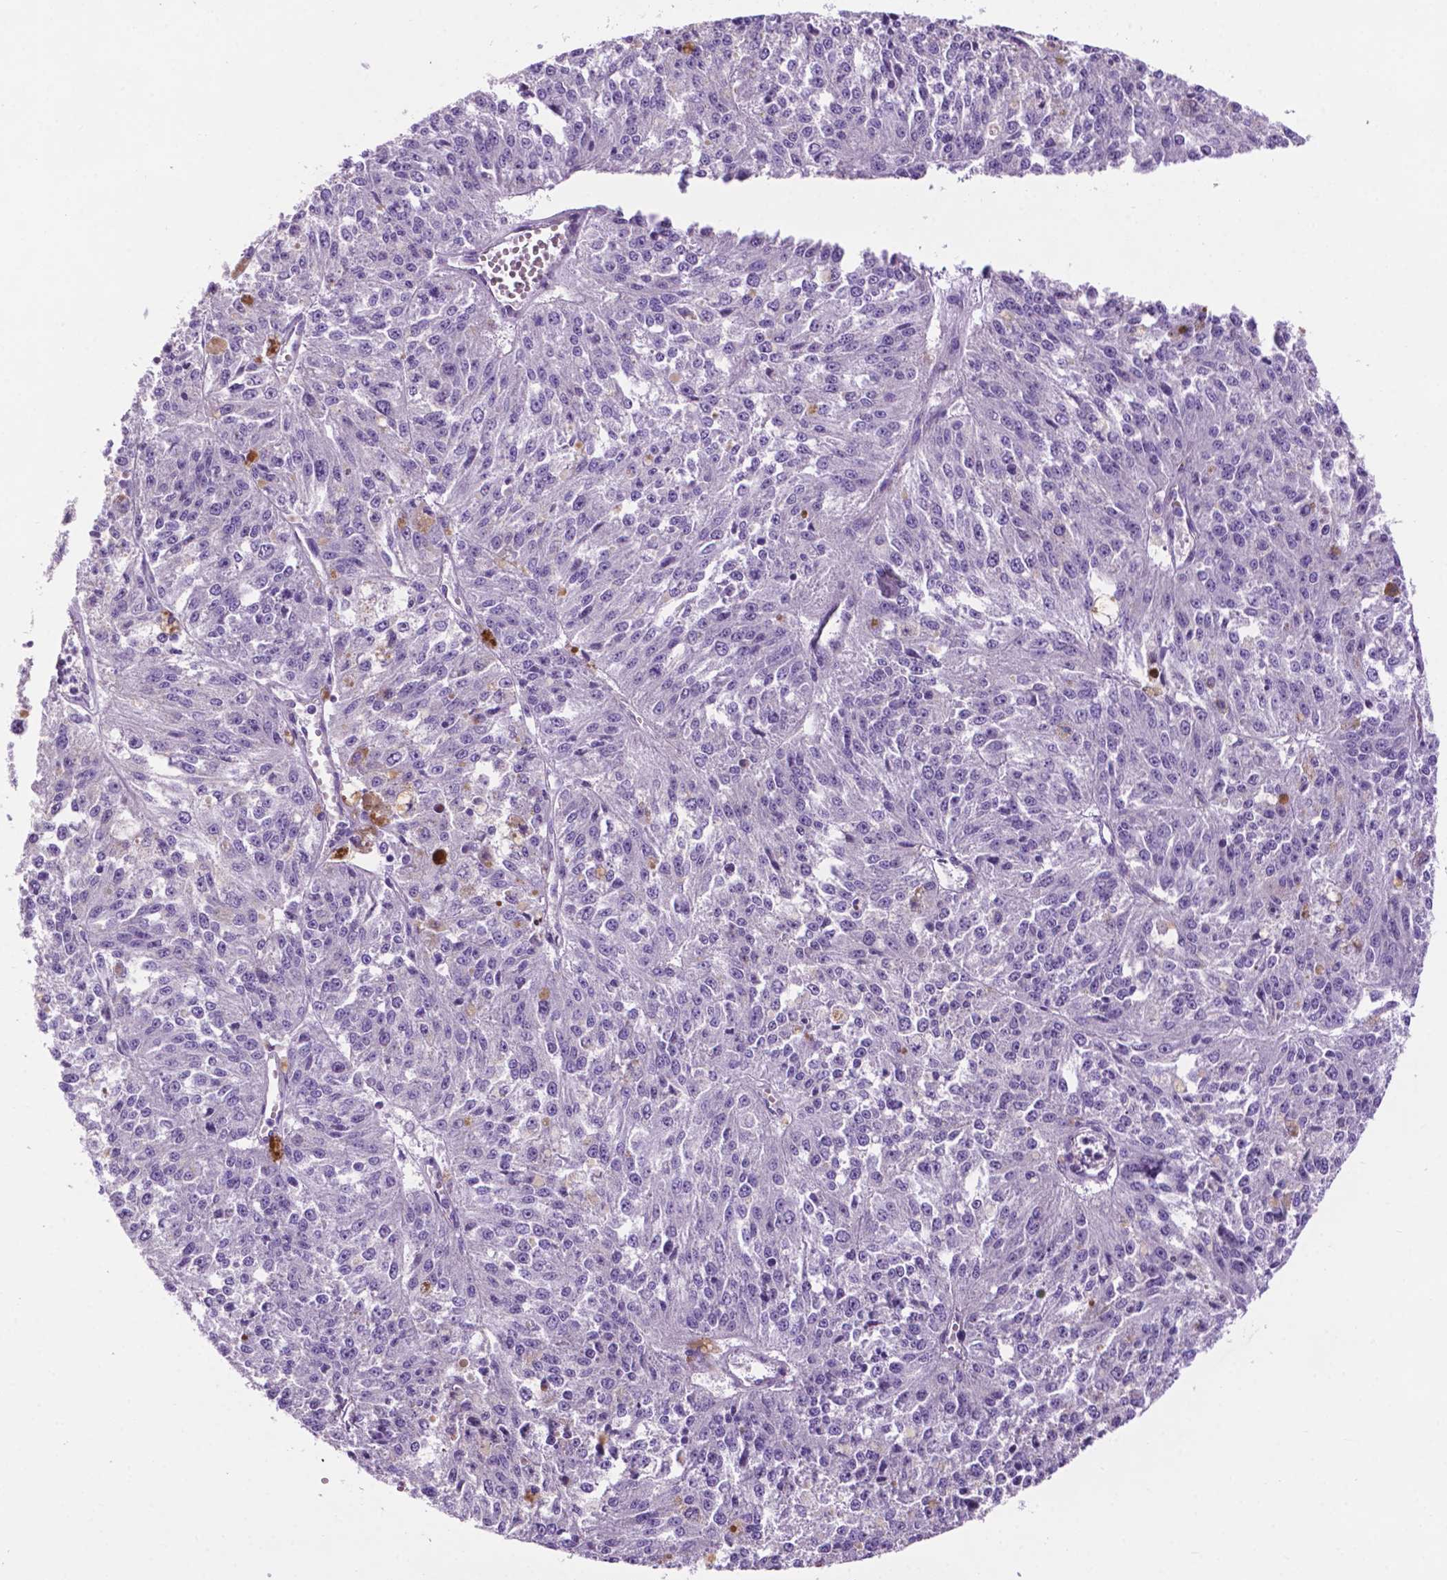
{"staining": {"intensity": "negative", "quantity": "none", "location": "none"}, "tissue": "melanoma", "cell_type": "Tumor cells", "image_type": "cancer", "snomed": [{"axis": "morphology", "description": "Malignant melanoma, Metastatic site"}, {"axis": "topography", "description": "Lymph node"}], "caption": "Immunohistochemical staining of melanoma reveals no significant positivity in tumor cells. Brightfield microscopy of immunohistochemistry stained with DAB (brown) and hematoxylin (blue), captured at high magnification.", "gene": "PHYHIP", "patient": {"sex": "female", "age": 64}}